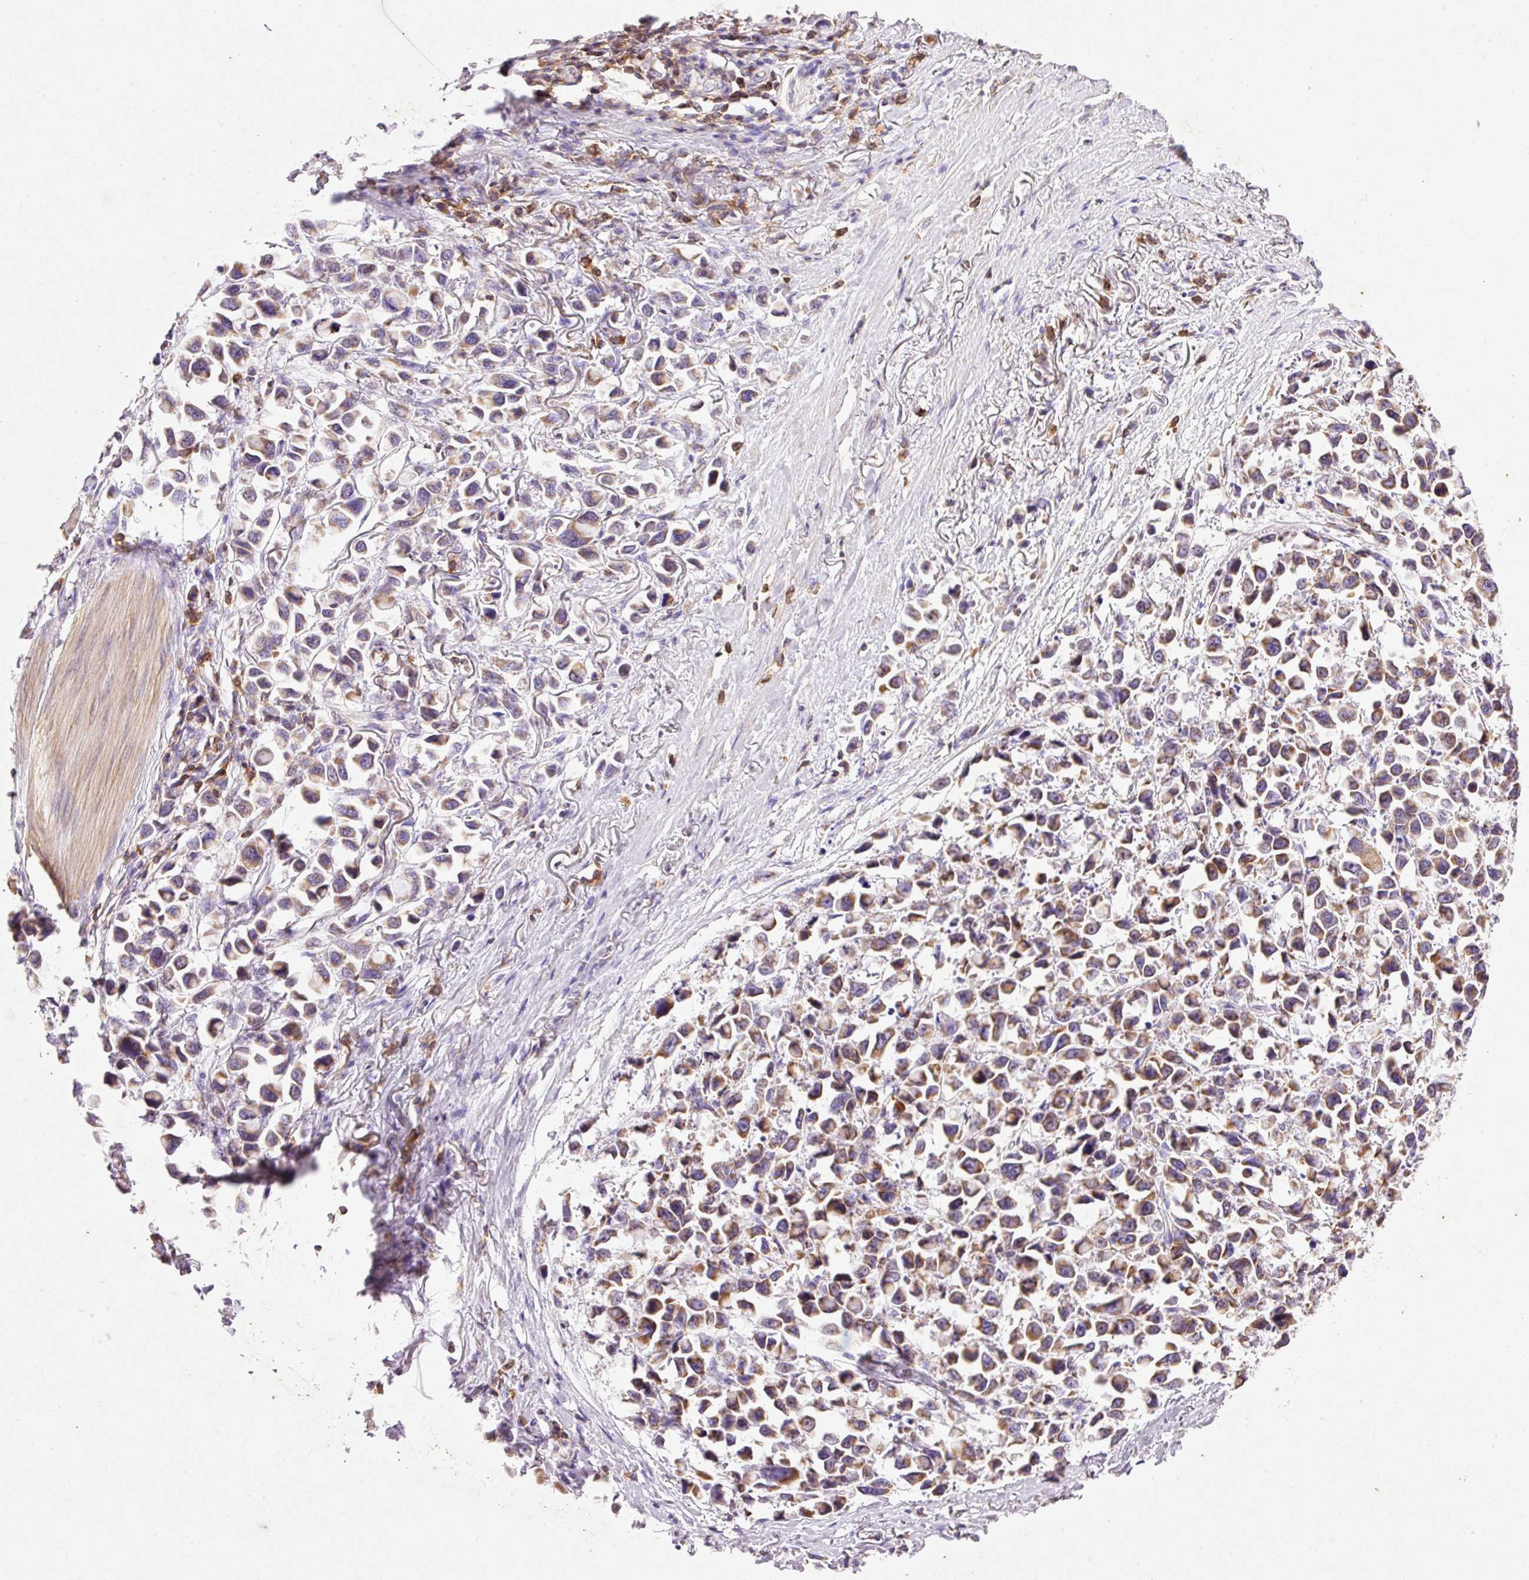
{"staining": {"intensity": "moderate", "quantity": ">75%", "location": "cytoplasmic/membranous"}, "tissue": "stomach cancer", "cell_type": "Tumor cells", "image_type": "cancer", "snomed": [{"axis": "morphology", "description": "Adenocarcinoma, NOS"}, {"axis": "topography", "description": "Stomach"}], "caption": "Human stomach cancer stained with a protein marker reveals moderate staining in tumor cells.", "gene": "IMMT", "patient": {"sex": "female", "age": 81}}